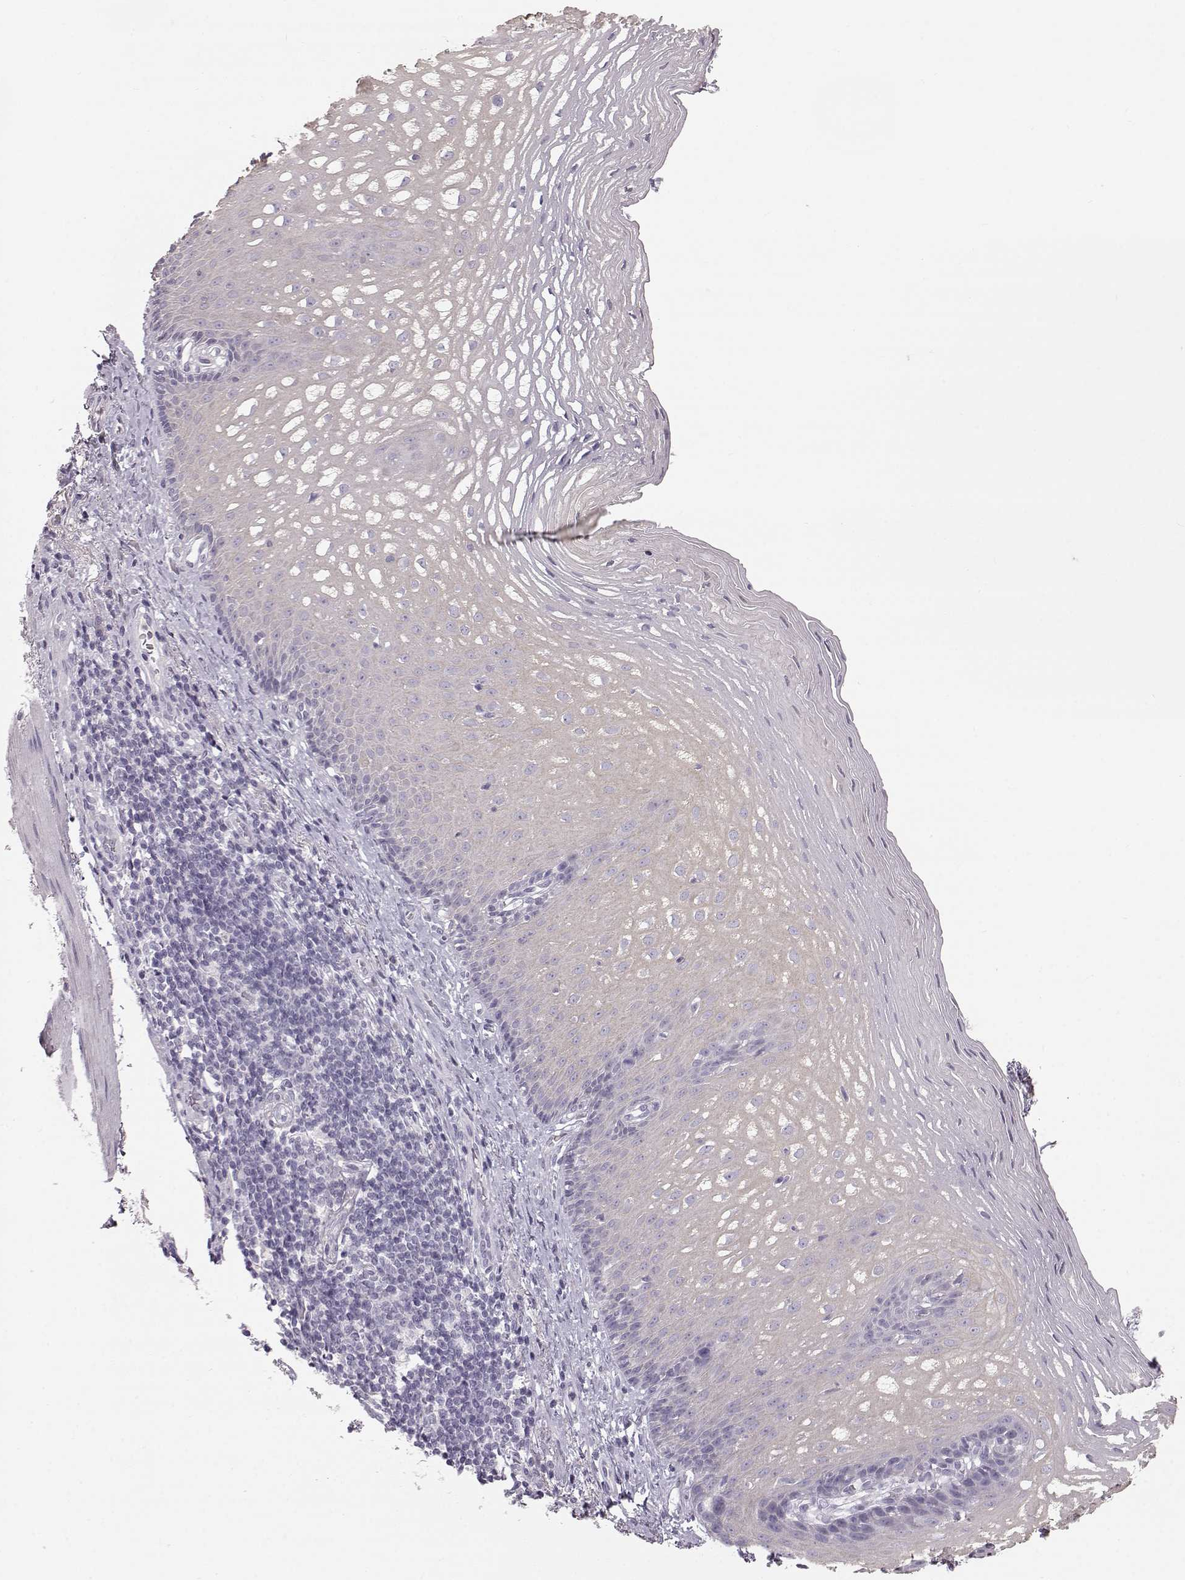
{"staining": {"intensity": "negative", "quantity": "none", "location": "none"}, "tissue": "esophagus", "cell_type": "Squamous epithelial cells", "image_type": "normal", "snomed": [{"axis": "morphology", "description": "Normal tissue, NOS"}, {"axis": "topography", "description": "Esophagus"}], "caption": "Immunohistochemistry (IHC) image of normal esophagus: human esophagus stained with DAB exhibits no significant protein expression in squamous epithelial cells.", "gene": "KRT31", "patient": {"sex": "male", "age": 76}}